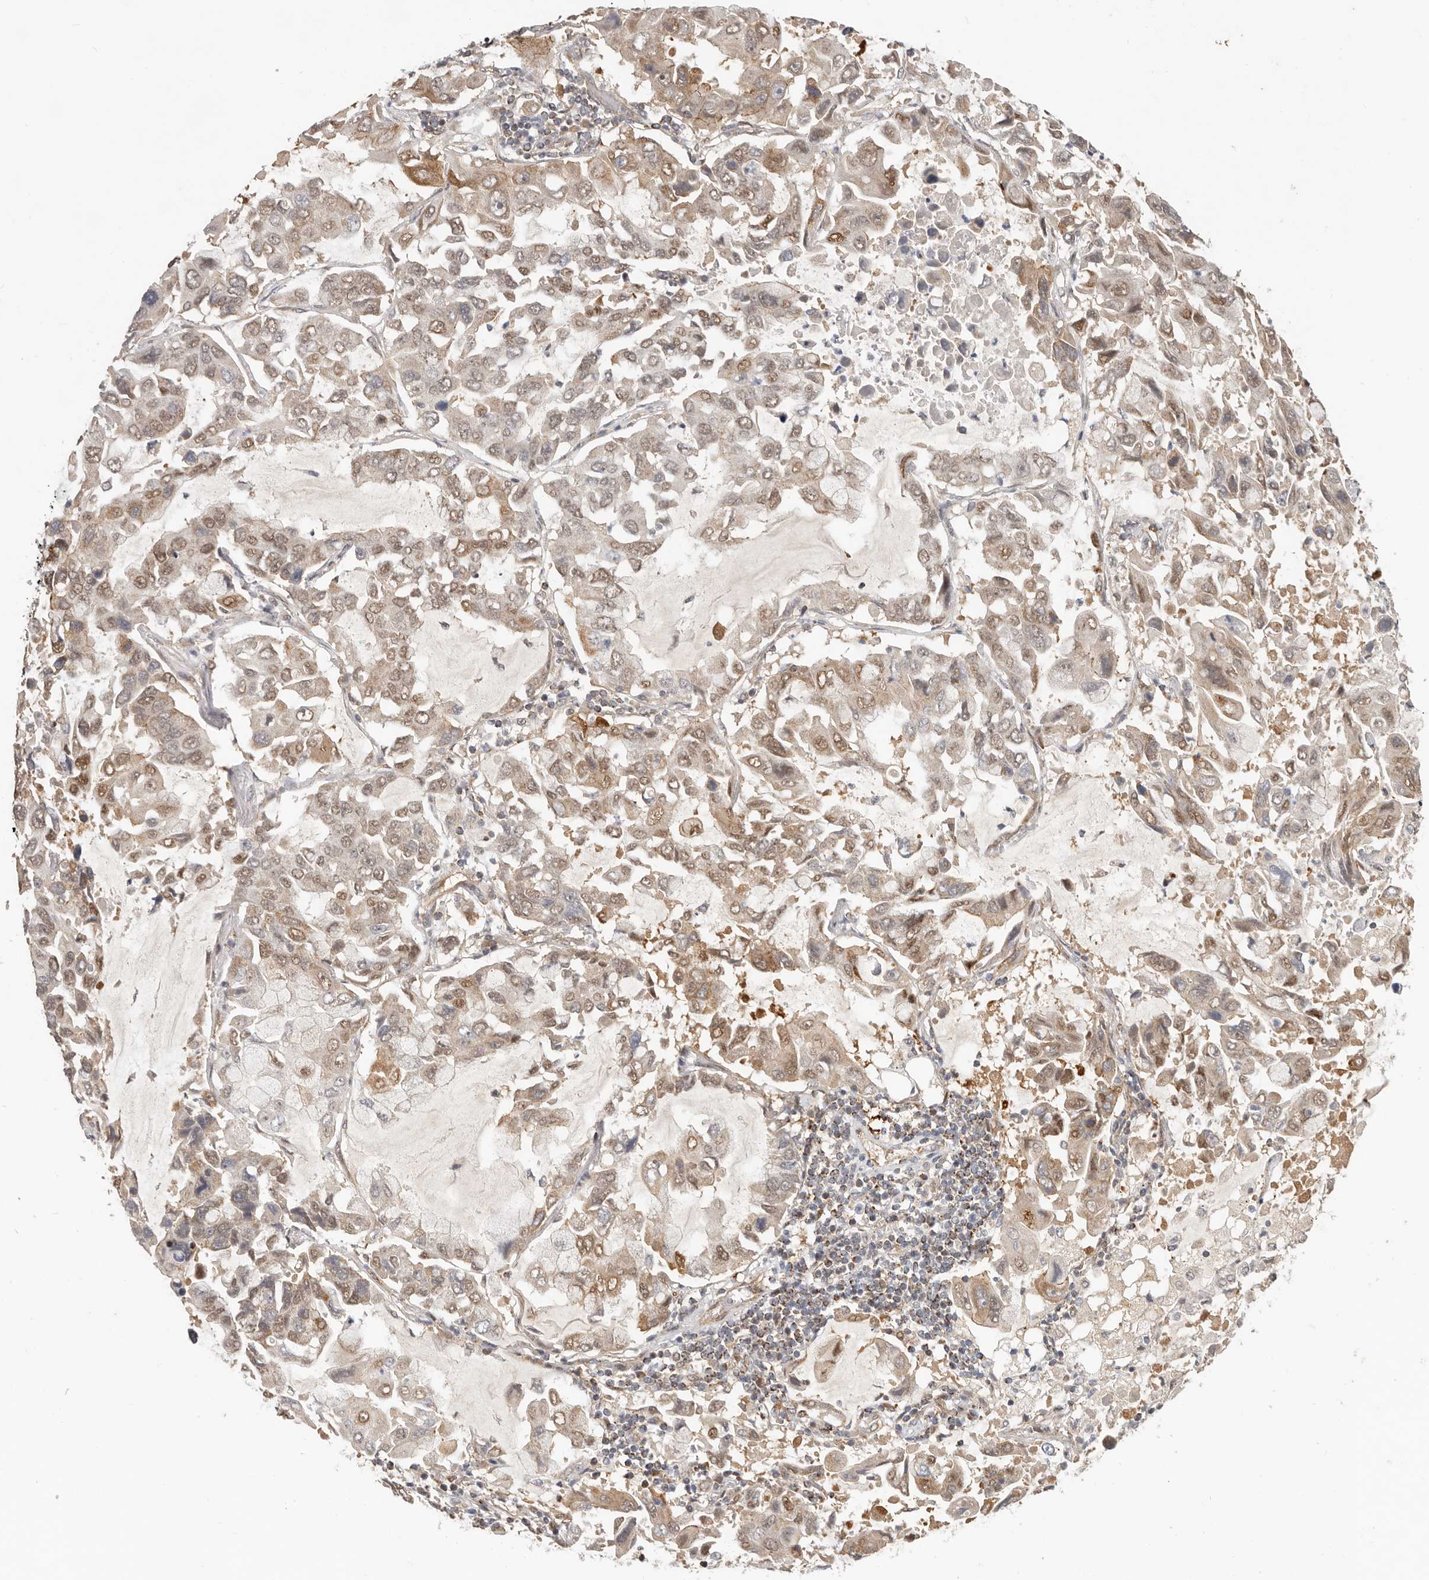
{"staining": {"intensity": "moderate", "quantity": "25%-75%", "location": "cytoplasmic/membranous,nuclear"}, "tissue": "lung cancer", "cell_type": "Tumor cells", "image_type": "cancer", "snomed": [{"axis": "morphology", "description": "Adenocarcinoma, NOS"}, {"axis": "topography", "description": "Lung"}], "caption": "About 25%-75% of tumor cells in human lung cancer show moderate cytoplasmic/membranous and nuclear protein staining as visualized by brown immunohistochemical staining.", "gene": "USP49", "patient": {"sex": "male", "age": 64}}